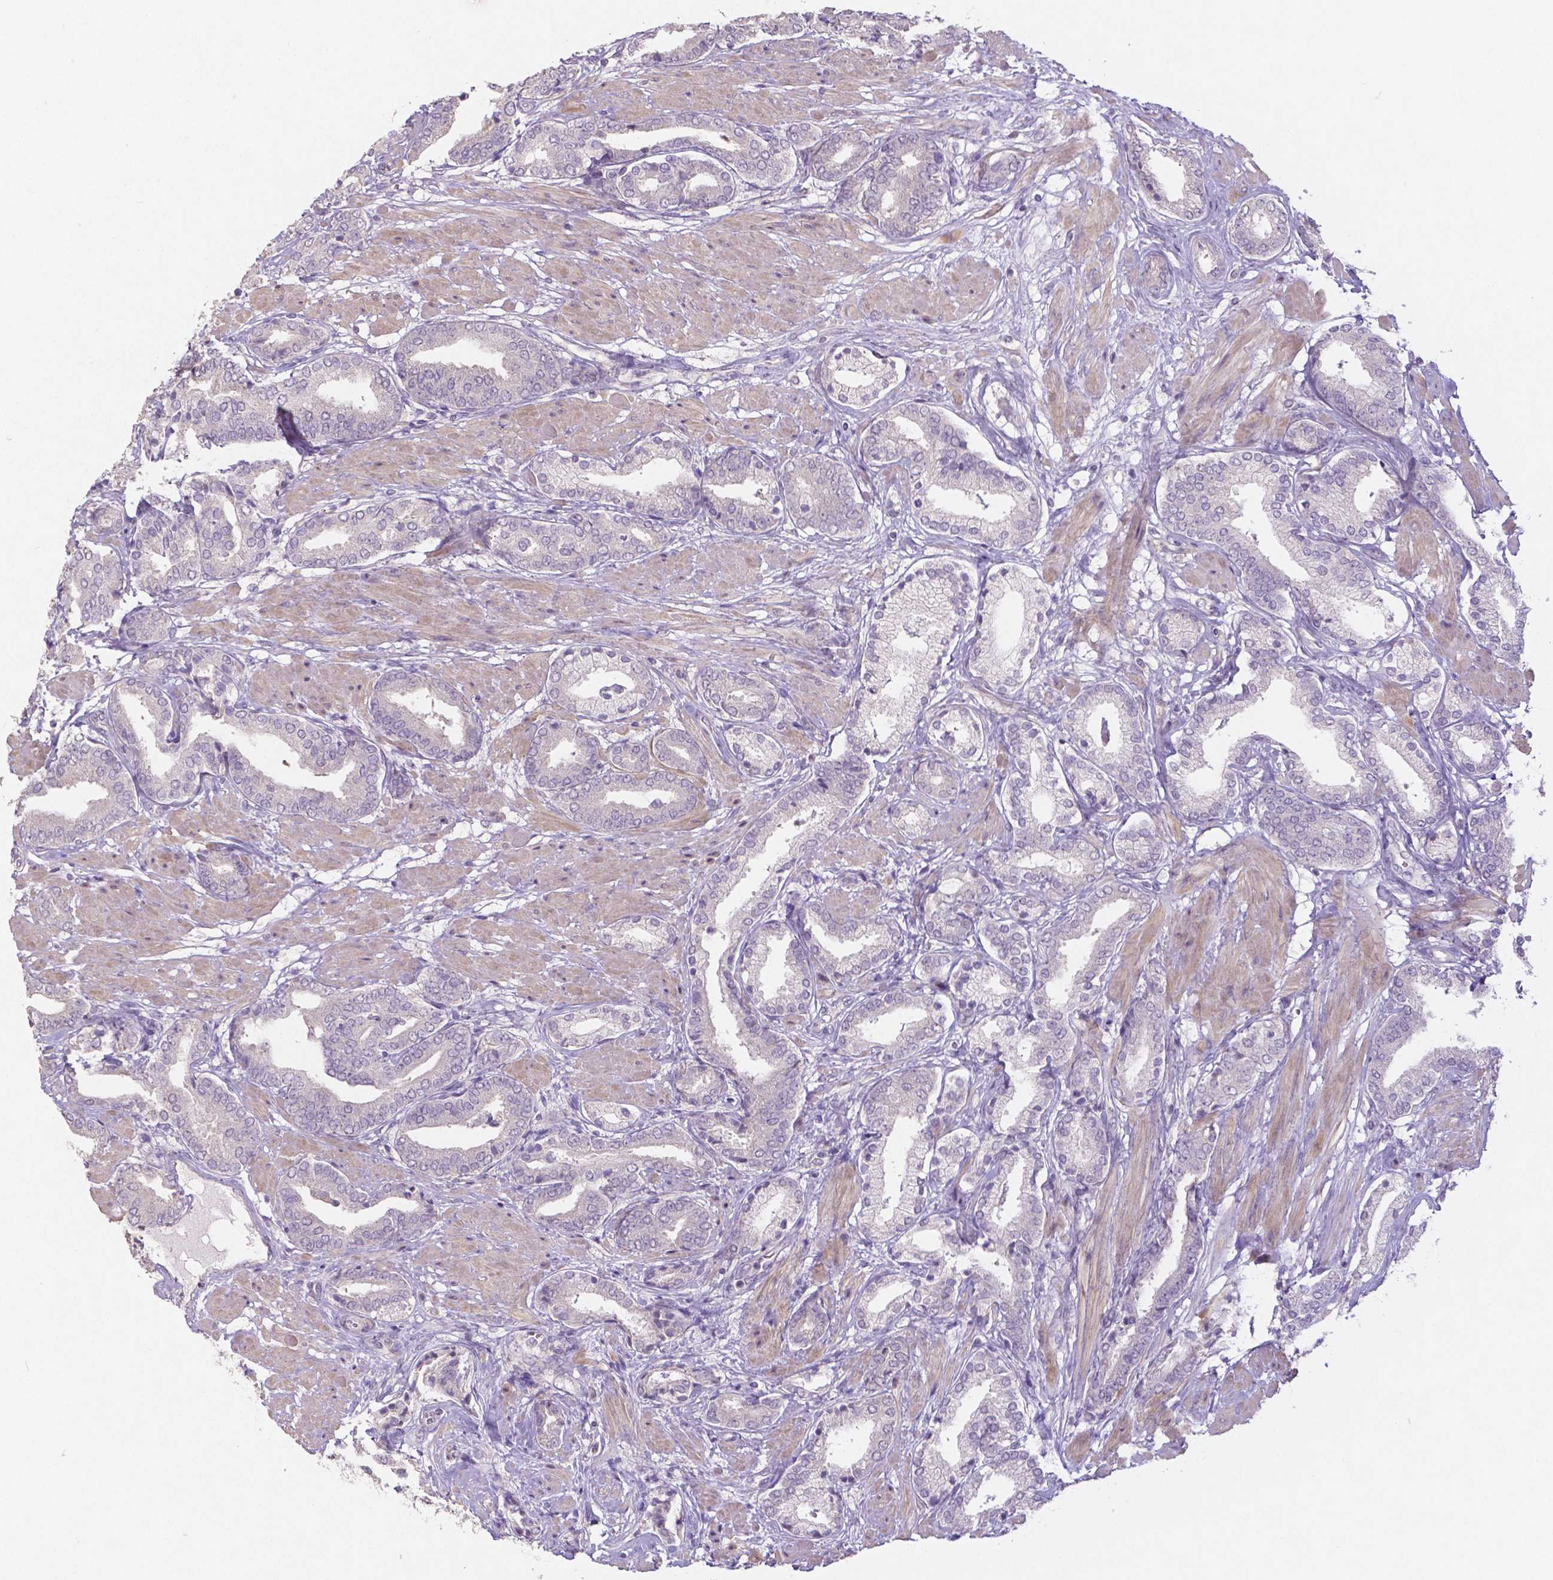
{"staining": {"intensity": "negative", "quantity": "none", "location": "none"}, "tissue": "prostate cancer", "cell_type": "Tumor cells", "image_type": "cancer", "snomed": [{"axis": "morphology", "description": "Adenocarcinoma, High grade"}, {"axis": "topography", "description": "Prostate"}], "caption": "This is a photomicrograph of immunohistochemistry staining of adenocarcinoma (high-grade) (prostate), which shows no expression in tumor cells.", "gene": "CRMP1", "patient": {"sex": "male", "age": 56}}